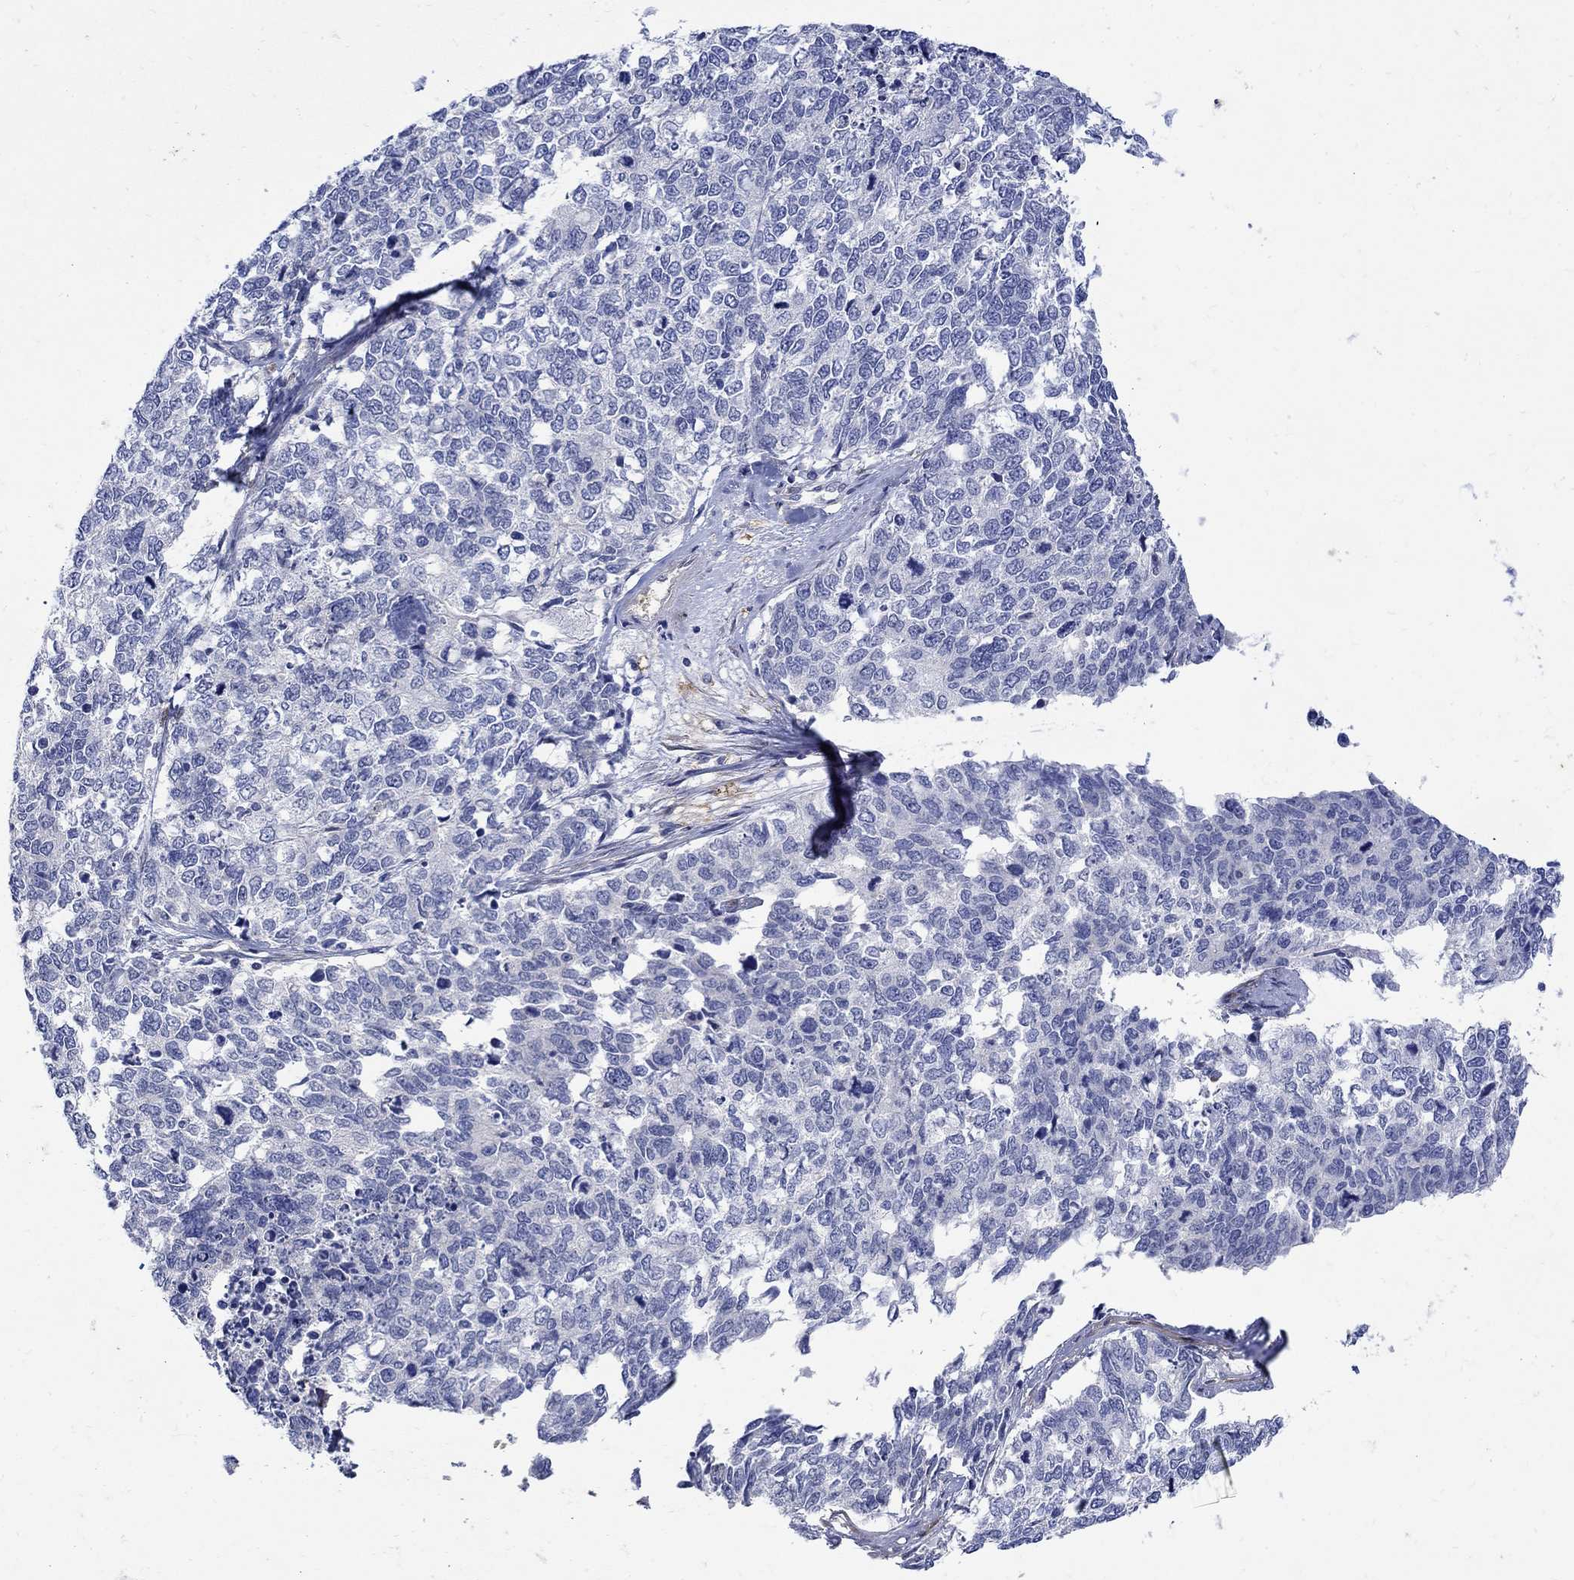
{"staining": {"intensity": "negative", "quantity": "none", "location": "none"}, "tissue": "cervical cancer", "cell_type": "Tumor cells", "image_type": "cancer", "snomed": [{"axis": "morphology", "description": "Squamous cell carcinoma, NOS"}, {"axis": "topography", "description": "Cervix"}], "caption": "This is an immunohistochemistry (IHC) photomicrograph of cervical cancer (squamous cell carcinoma). There is no expression in tumor cells.", "gene": "TGM2", "patient": {"sex": "female", "age": 63}}